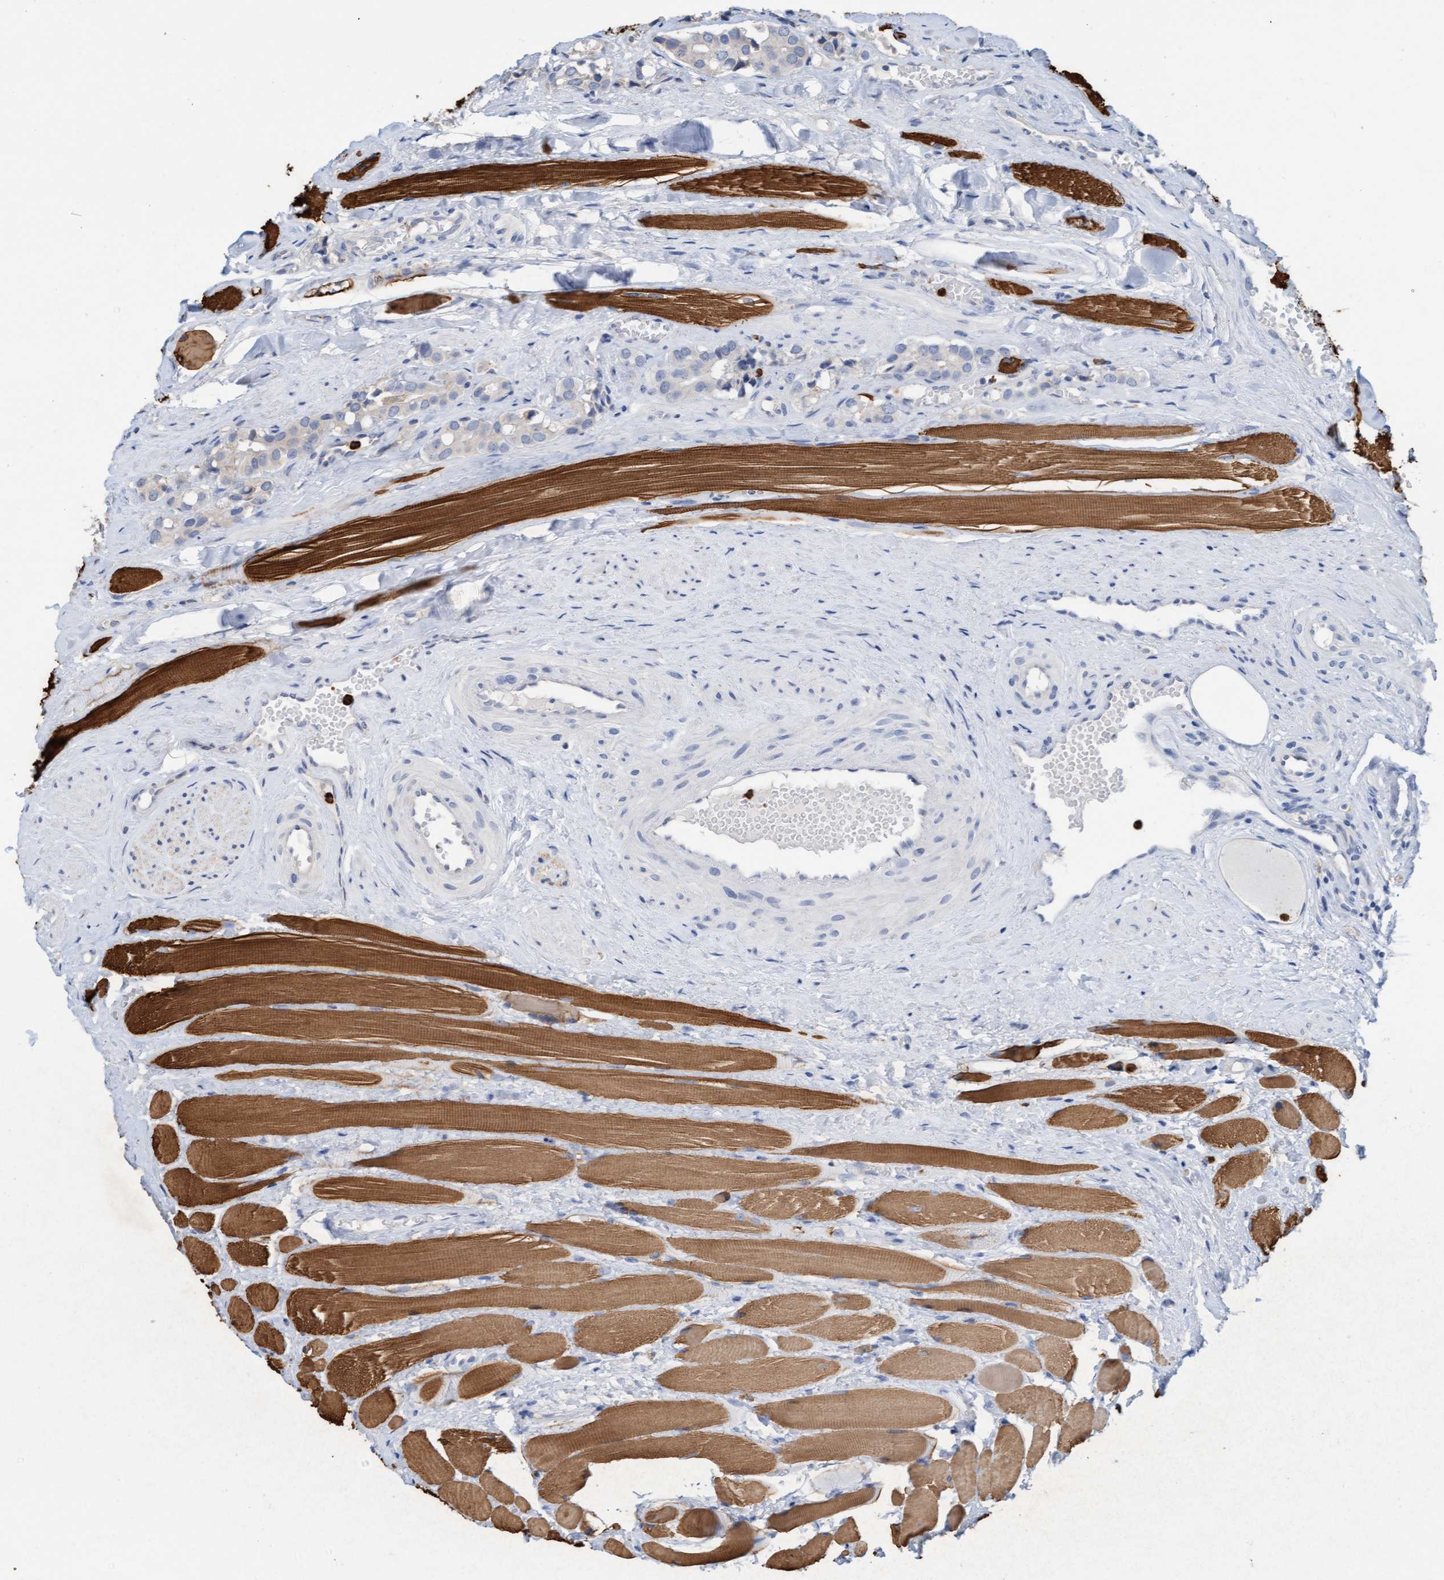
{"staining": {"intensity": "negative", "quantity": "none", "location": "none"}, "tissue": "prostate cancer", "cell_type": "Tumor cells", "image_type": "cancer", "snomed": [{"axis": "morphology", "description": "Adenocarcinoma, High grade"}, {"axis": "topography", "description": "Prostate"}], "caption": "Prostate high-grade adenocarcinoma was stained to show a protein in brown. There is no significant expression in tumor cells. (IHC, brightfield microscopy, high magnification).", "gene": "MMP8", "patient": {"sex": "male", "age": 52}}